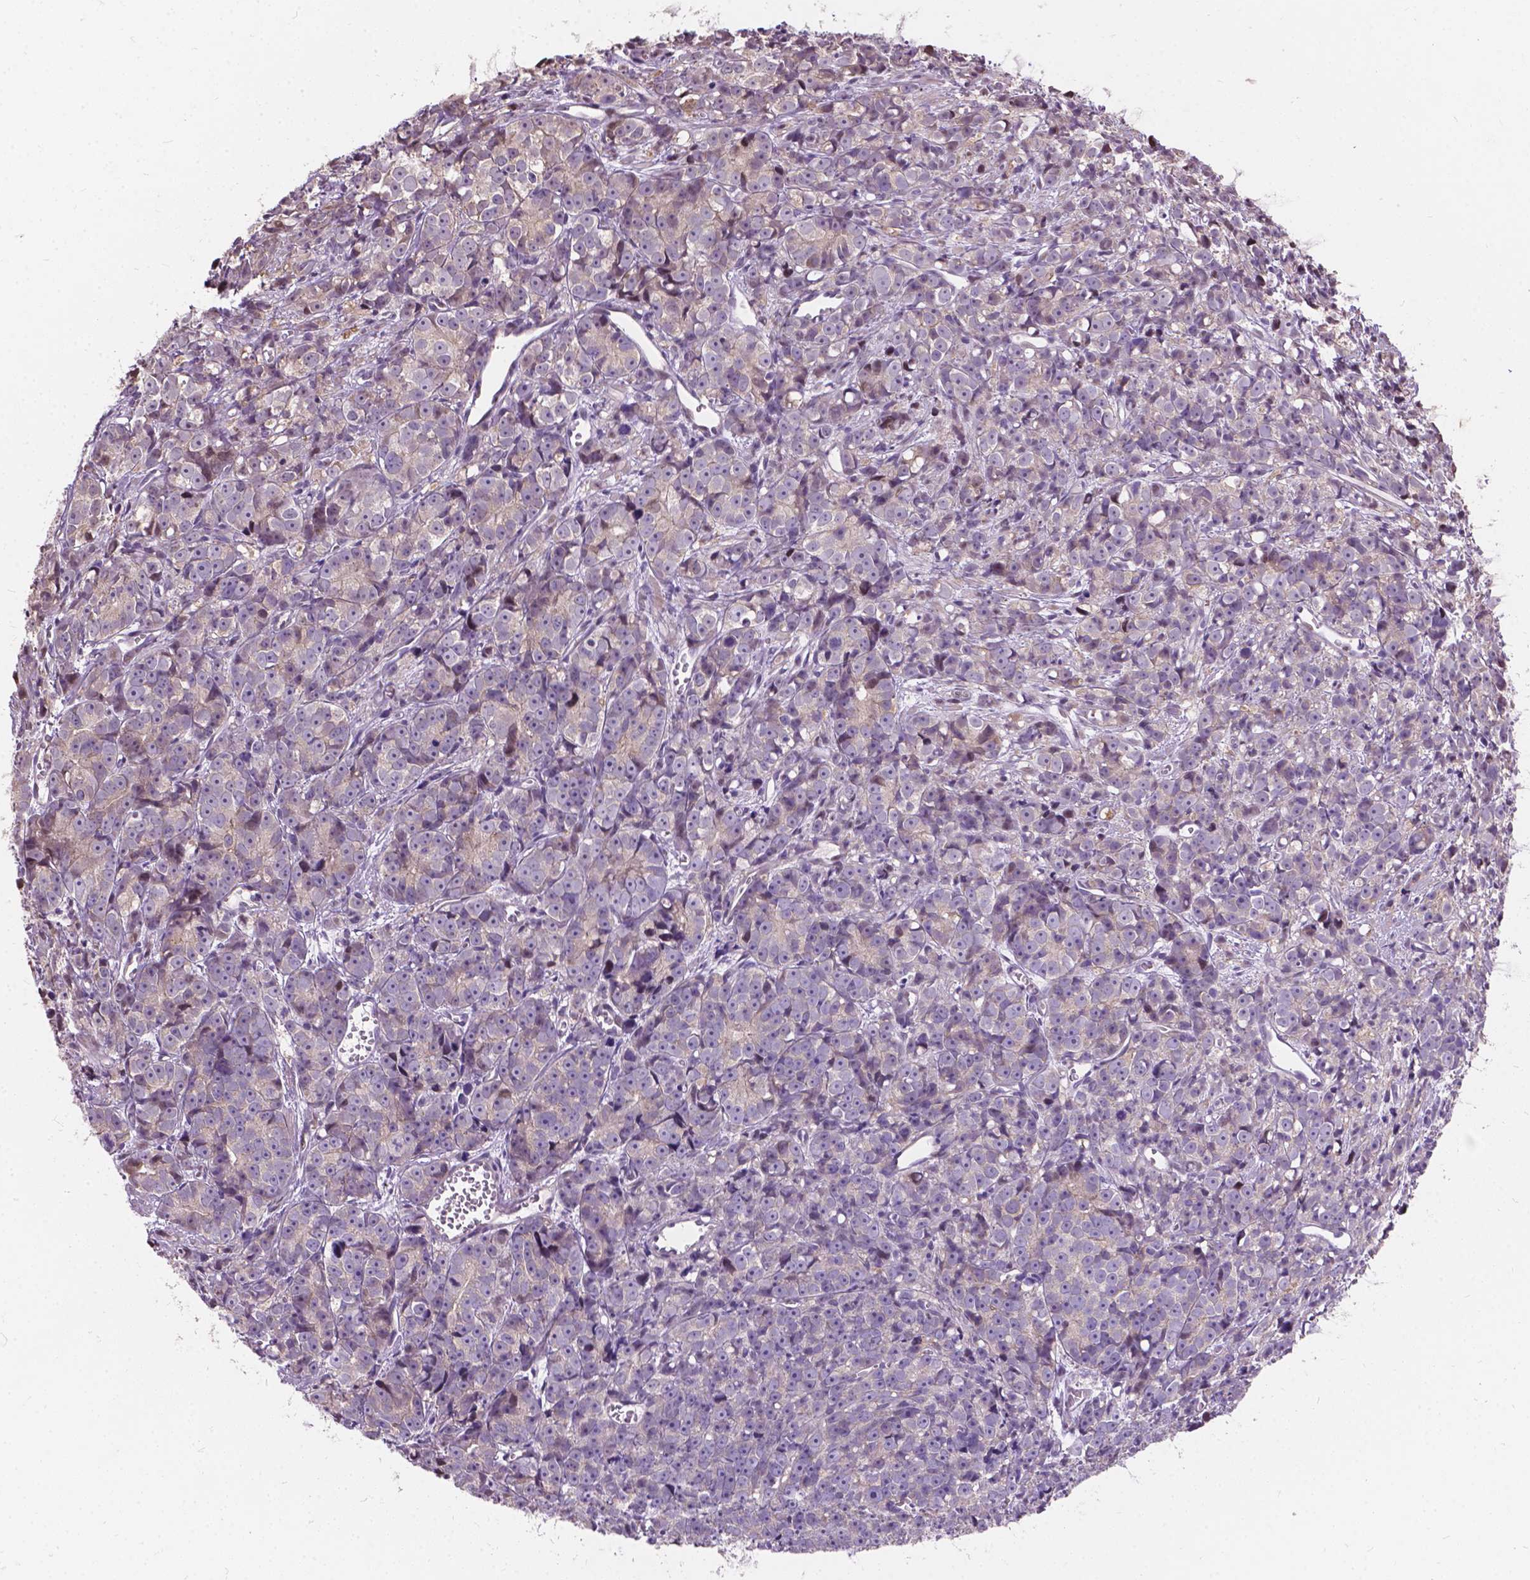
{"staining": {"intensity": "negative", "quantity": "none", "location": "none"}, "tissue": "prostate cancer", "cell_type": "Tumor cells", "image_type": "cancer", "snomed": [{"axis": "morphology", "description": "Adenocarcinoma, High grade"}, {"axis": "topography", "description": "Prostate"}], "caption": "Tumor cells are negative for protein expression in human high-grade adenocarcinoma (prostate).", "gene": "MYH14", "patient": {"sex": "male", "age": 77}}